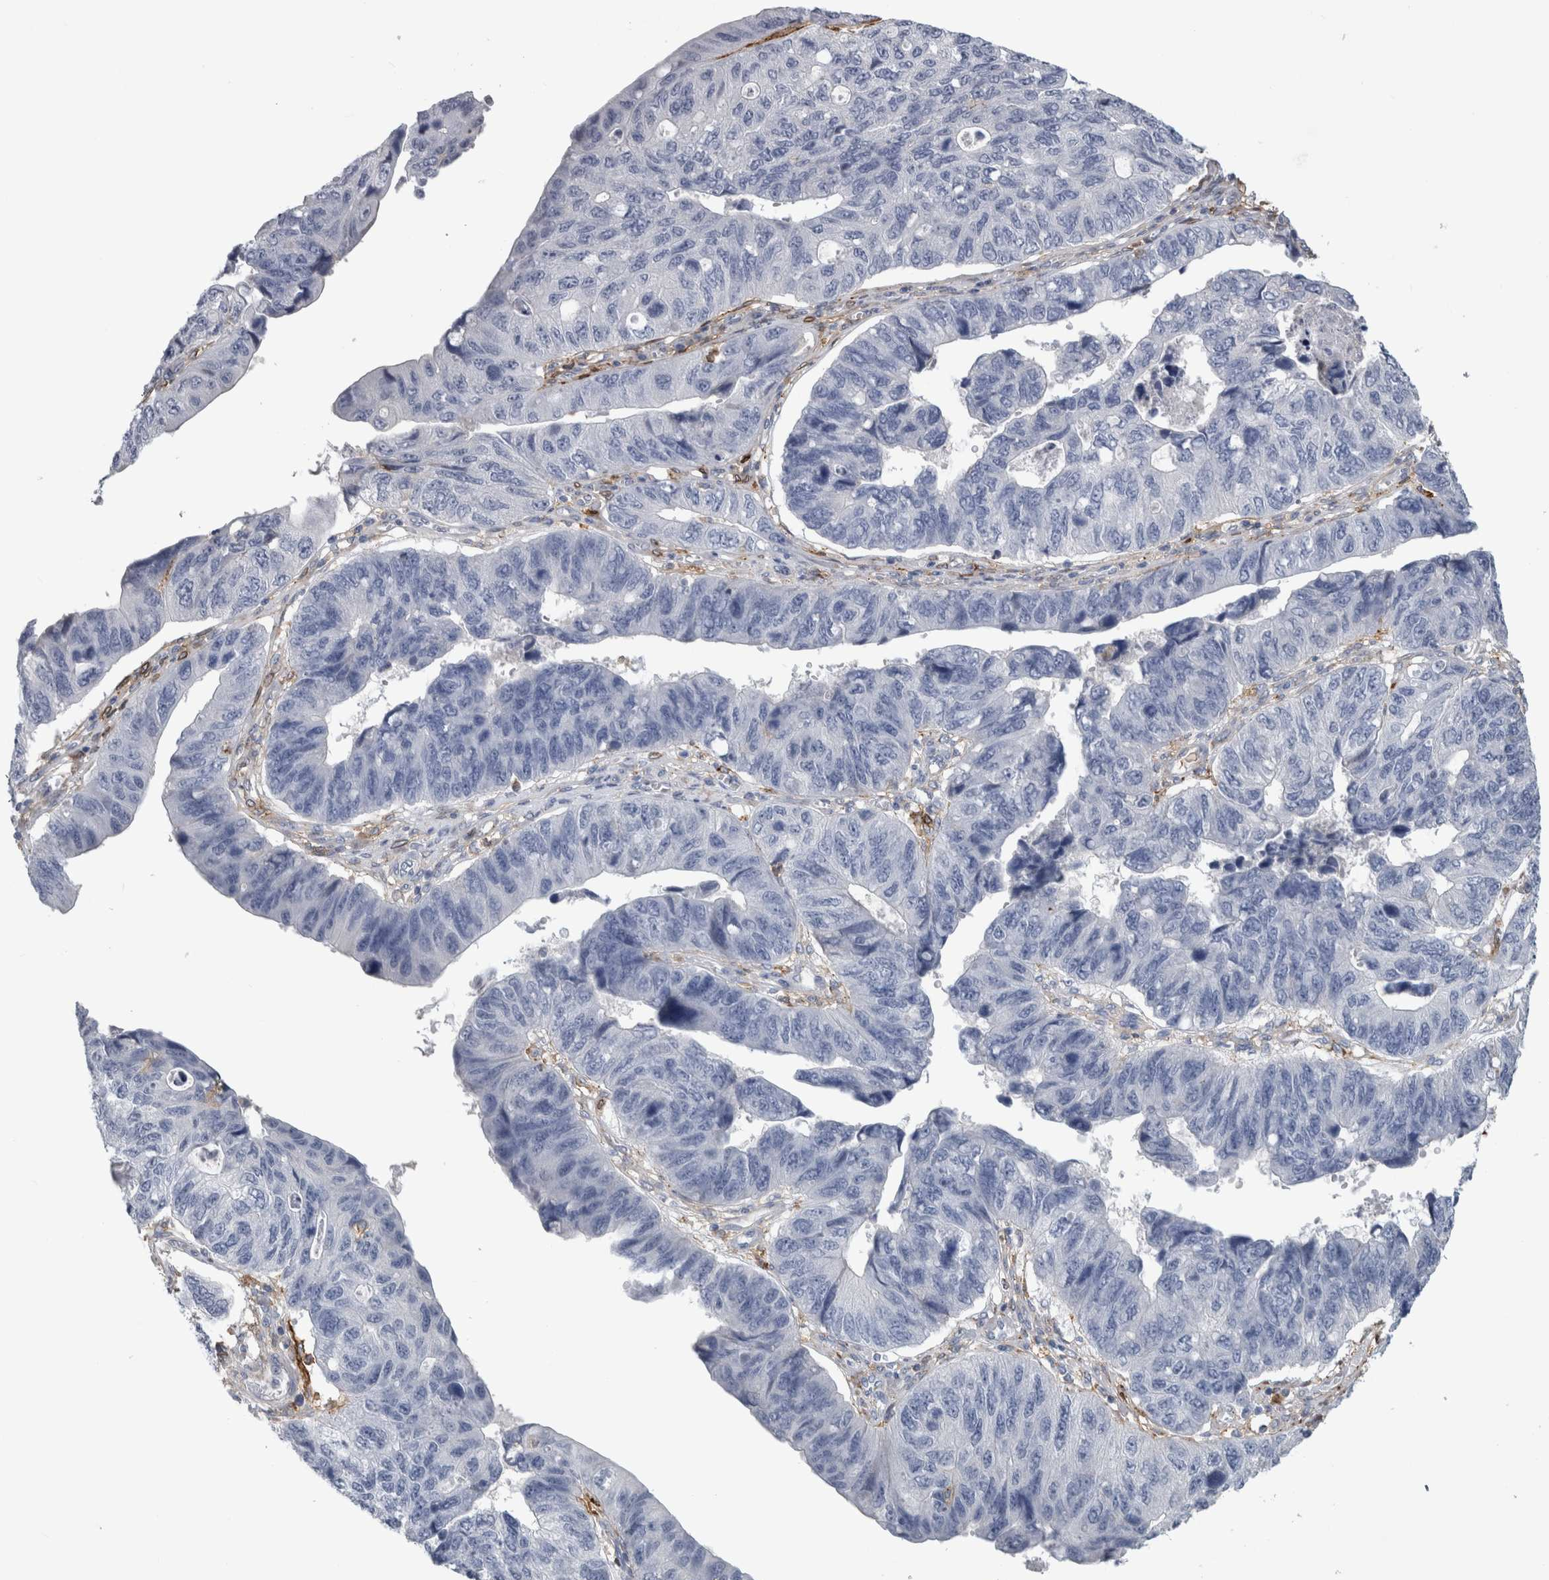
{"staining": {"intensity": "negative", "quantity": "none", "location": "none"}, "tissue": "stomach cancer", "cell_type": "Tumor cells", "image_type": "cancer", "snomed": [{"axis": "morphology", "description": "Adenocarcinoma, NOS"}, {"axis": "topography", "description": "Stomach"}], "caption": "High power microscopy image of an immunohistochemistry (IHC) photomicrograph of stomach adenocarcinoma, revealing no significant positivity in tumor cells.", "gene": "DNAJC24", "patient": {"sex": "male", "age": 59}}